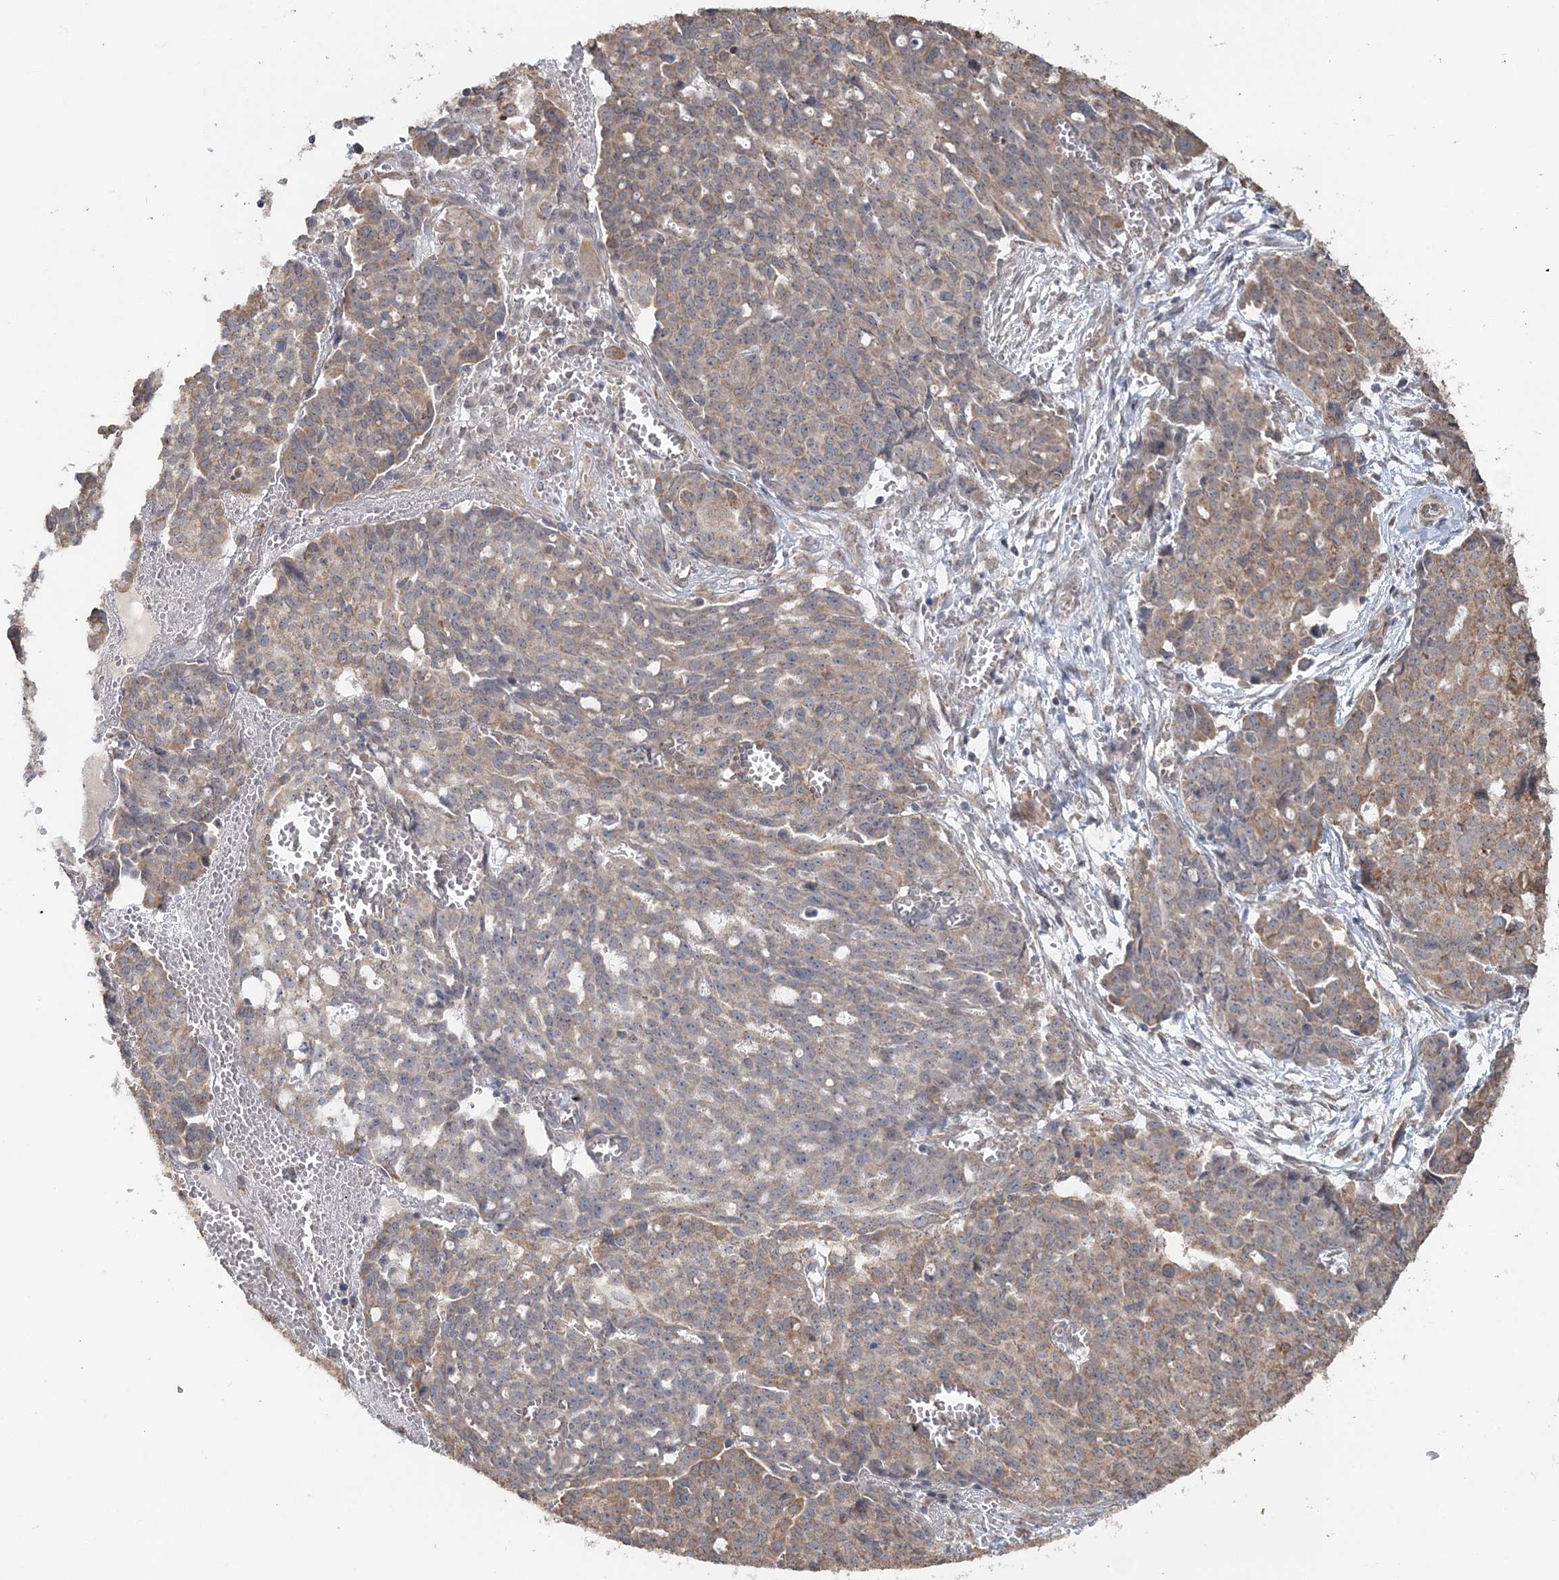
{"staining": {"intensity": "moderate", "quantity": "<25%", "location": "cytoplasmic/membranous"}, "tissue": "ovarian cancer", "cell_type": "Tumor cells", "image_type": "cancer", "snomed": [{"axis": "morphology", "description": "Cystadenocarcinoma, serous, NOS"}, {"axis": "topography", "description": "Soft tissue"}, {"axis": "topography", "description": "Ovary"}], "caption": "A photomicrograph showing moderate cytoplasmic/membranous staining in about <25% of tumor cells in serous cystadenocarcinoma (ovarian), as visualized by brown immunohistochemical staining.", "gene": "FBXO38", "patient": {"sex": "female", "age": 57}}